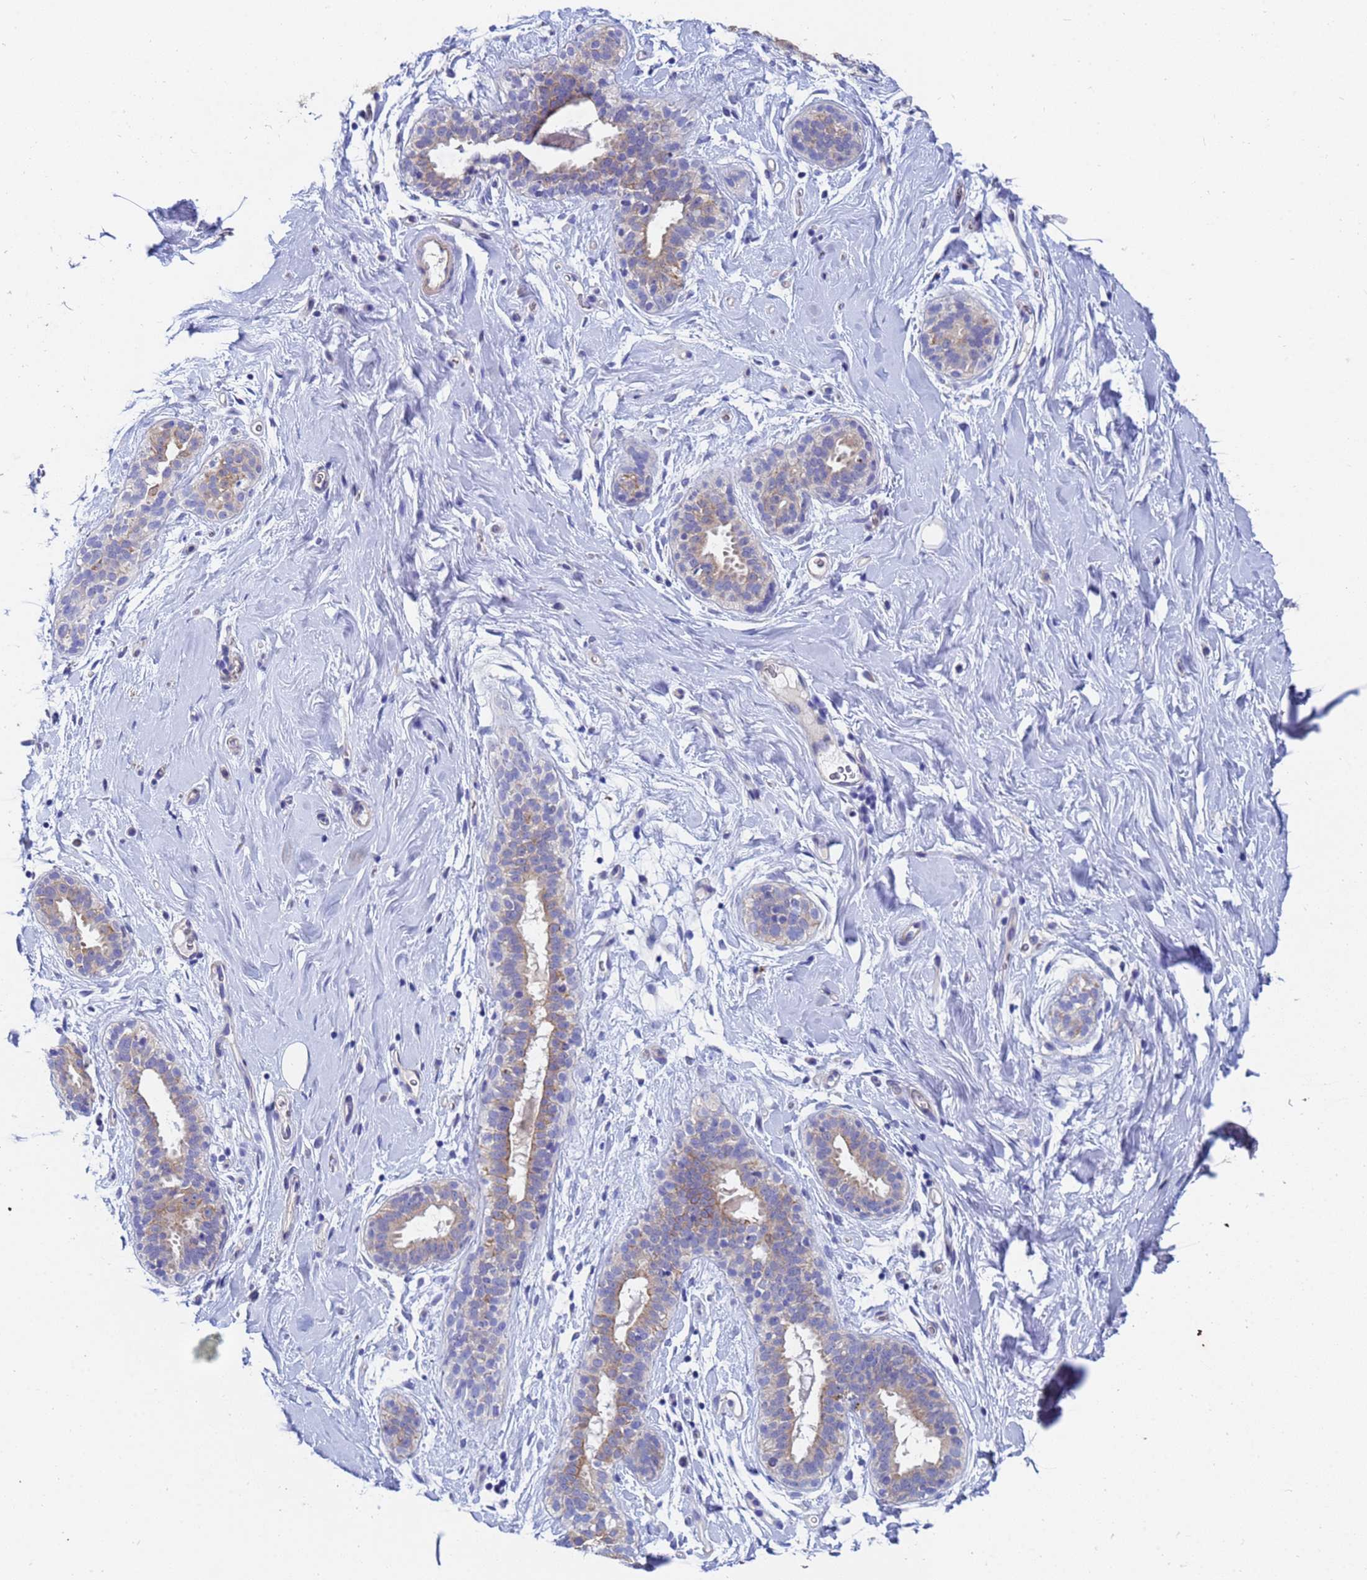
{"staining": {"intensity": "negative", "quantity": "none", "location": "none"}, "tissue": "adipose tissue", "cell_type": "Adipocytes", "image_type": "normal", "snomed": [{"axis": "morphology", "description": "Normal tissue, NOS"}, {"axis": "topography", "description": "Breast"}], "caption": "Adipose tissue was stained to show a protein in brown. There is no significant staining in adipocytes. Brightfield microscopy of IHC stained with DAB (brown) and hematoxylin (blue), captured at high magnification.", "gene": "TTLL11", "patient": {"sex": "female", "age": 26}}